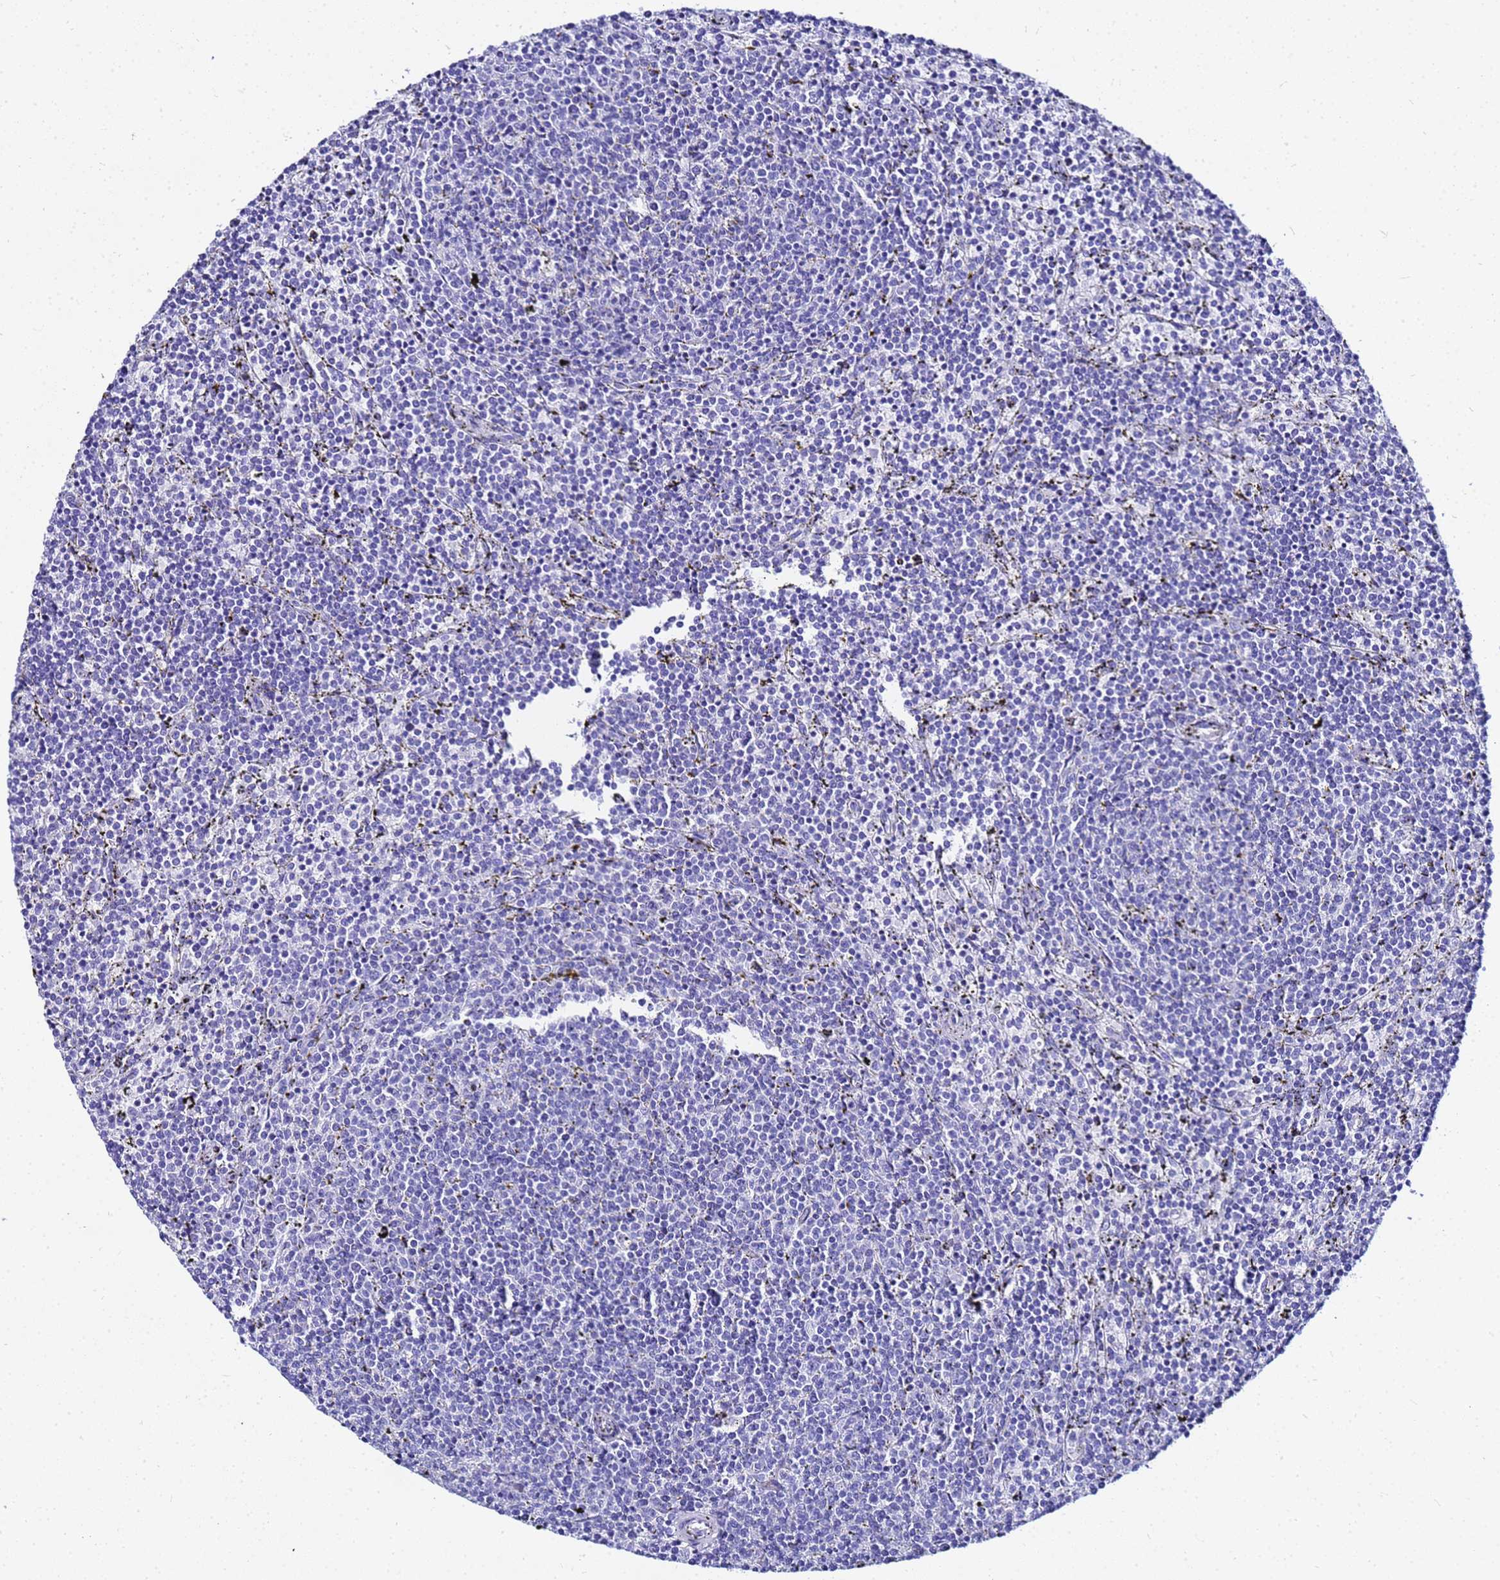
{"staining": {"intensity": "negative", "quantity": "none", "location": "none"}, "tissue": "lymphoma", "cell_type": "Tumor cells", "image_type": "cancer", "snomed": [{"axis": "morphology", "description": "Malignant lymphoma, non-Hodgkin's type, Low grade"}, {"axis": "topography", "description": "Spleen"}], "caption": "High power microscopy photomicrograph of an immunohistochemistry (IHC) image of lymphoma, revealing no significant positivity in tumor cells.", "gene": "CKB", "patient": {"sex": "female", "age": 50}}